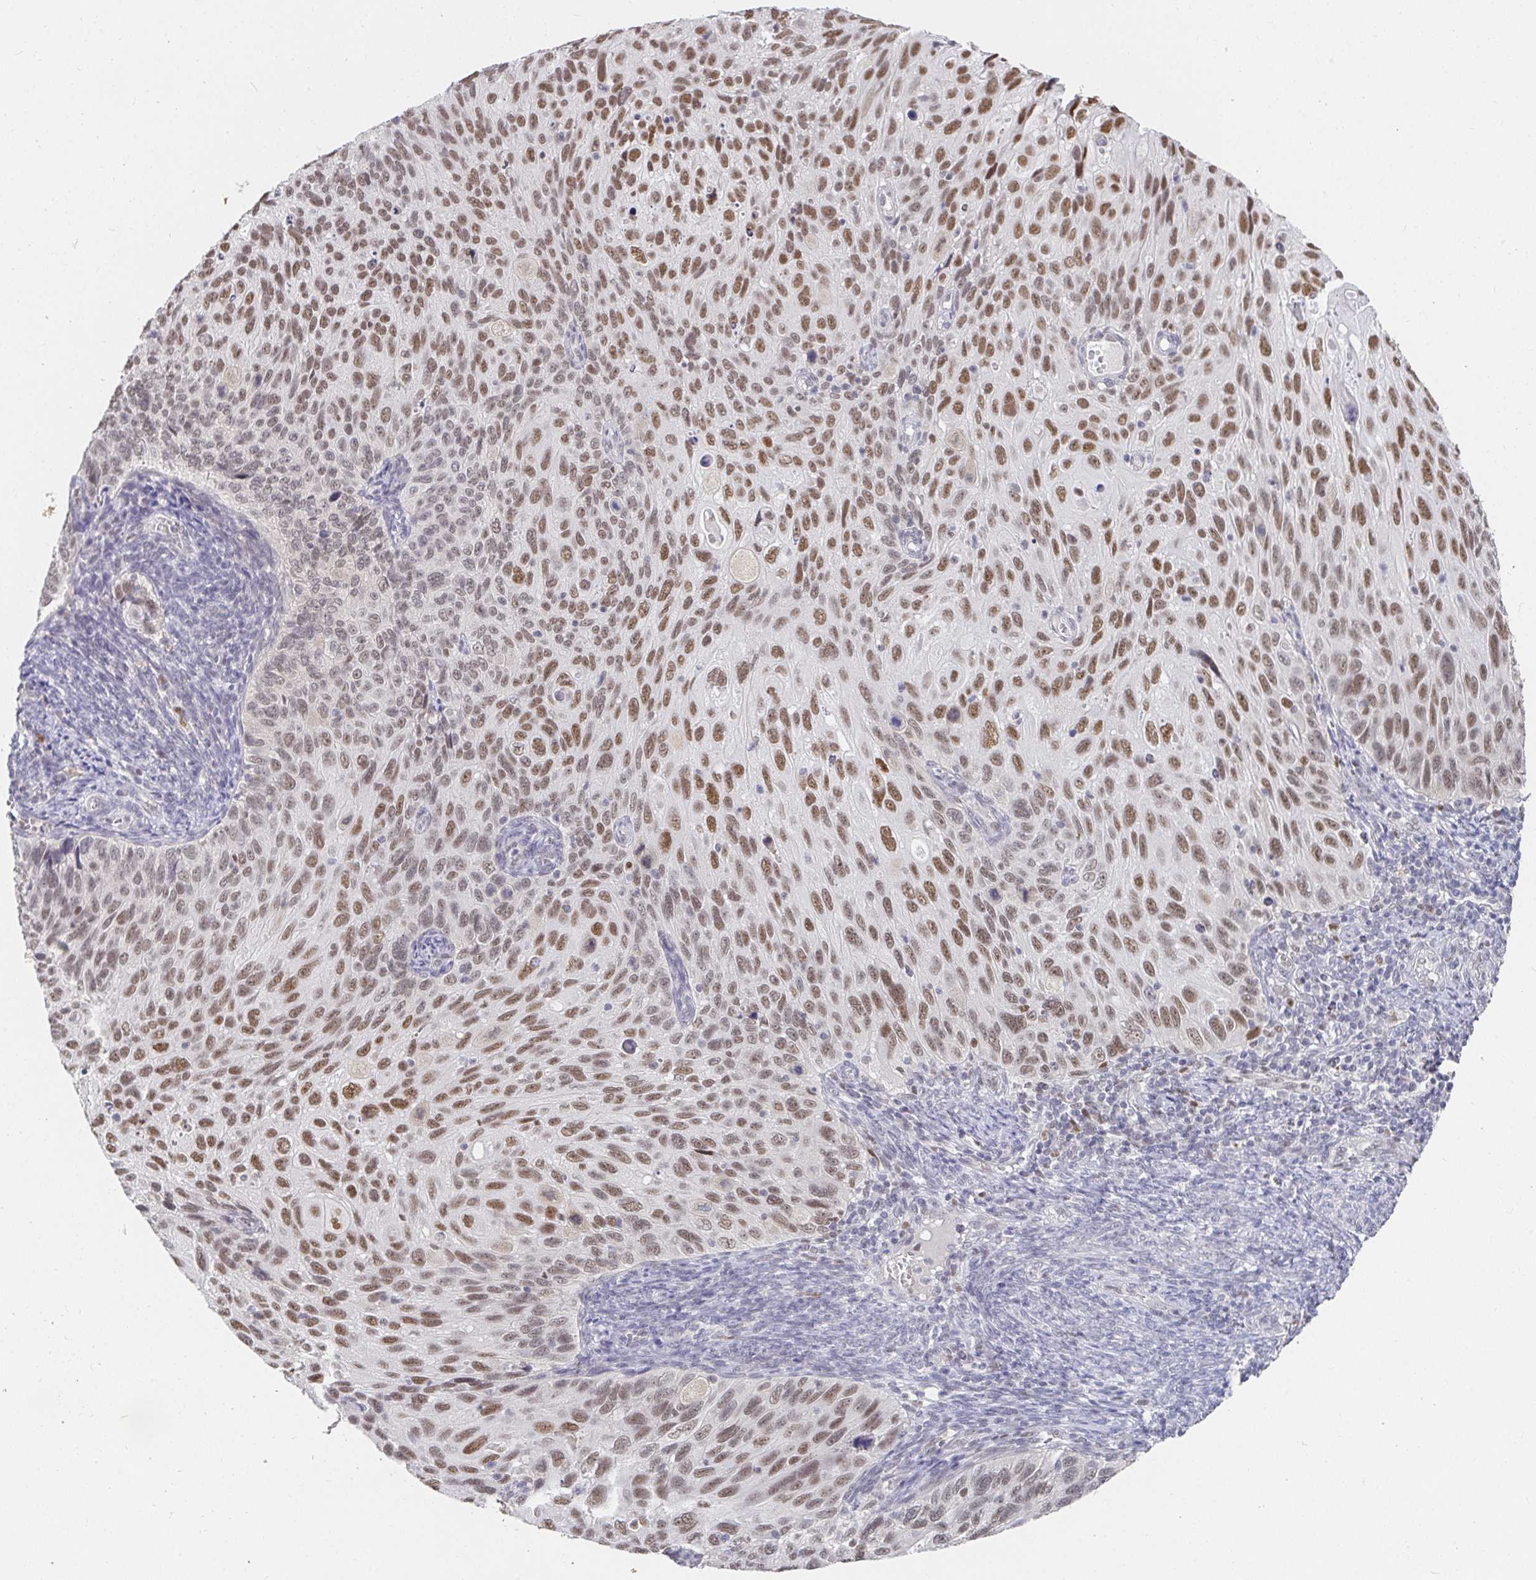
{"staining": {"intensity": "moderate", "quantity": ">75%", "location": "nuclear"}, "tissue": "cervical cancer", "cell_type": "Tumor cells", "image_type": "cancer", "snomed": [{"axis": "morphology", "description": "Squamous cell carcinoma, NOS"}, {"axis": "topography", "description": "Cervix"}], "caption": "IHC photomicrograph of neoplastic tissue: human cervical cancer (squamous cell carcinoma) stained using immunohistochemistry demonstrates medium levels of moderate protein expression localized specifically in the nuclear of tumor cells, appearing as a nuclear brown color.", "gene": "RCOR1", "patient": {"sex": "female", "age": 70}}